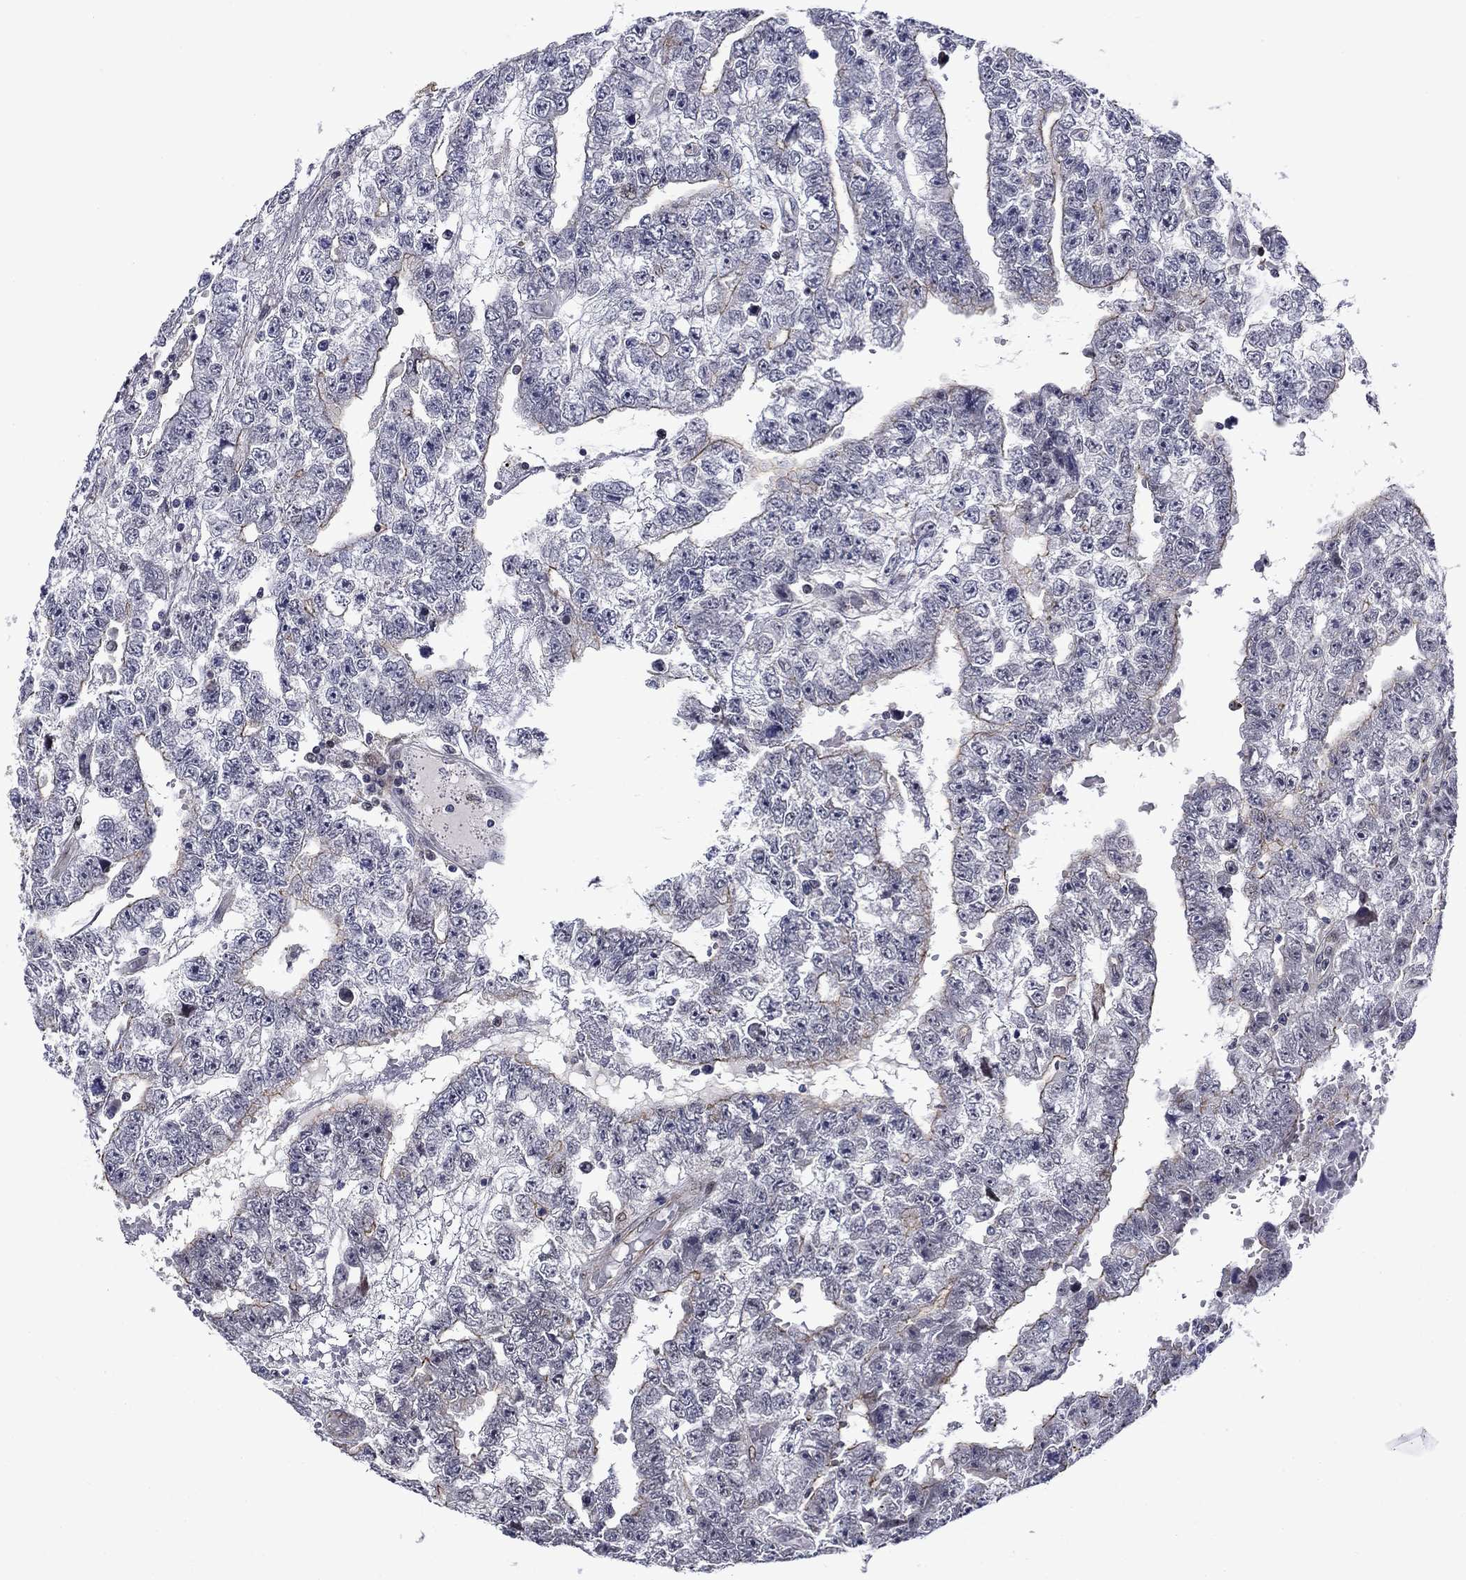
{"staining": {"intensity": "negative", "quantity": "none", "location": "none"}, "tissue": "testis cancer", "cell_type": "Tumor cells", "image_type": "cancer", "snomed": [{"axis": "morphology", "description": "Carcinoma, Embryonal, NOS"}, {"axis": "topography", "description": "Testis"}], "caption": "IHC of human embryonal carcinoma (testis) displays no positivity in tumor cells. (DAB (3,3'-diaminobenzidine) IHC, high magnification).", "gene": "B3GAT1", "patient": {"sex": "male", "age": 25}}